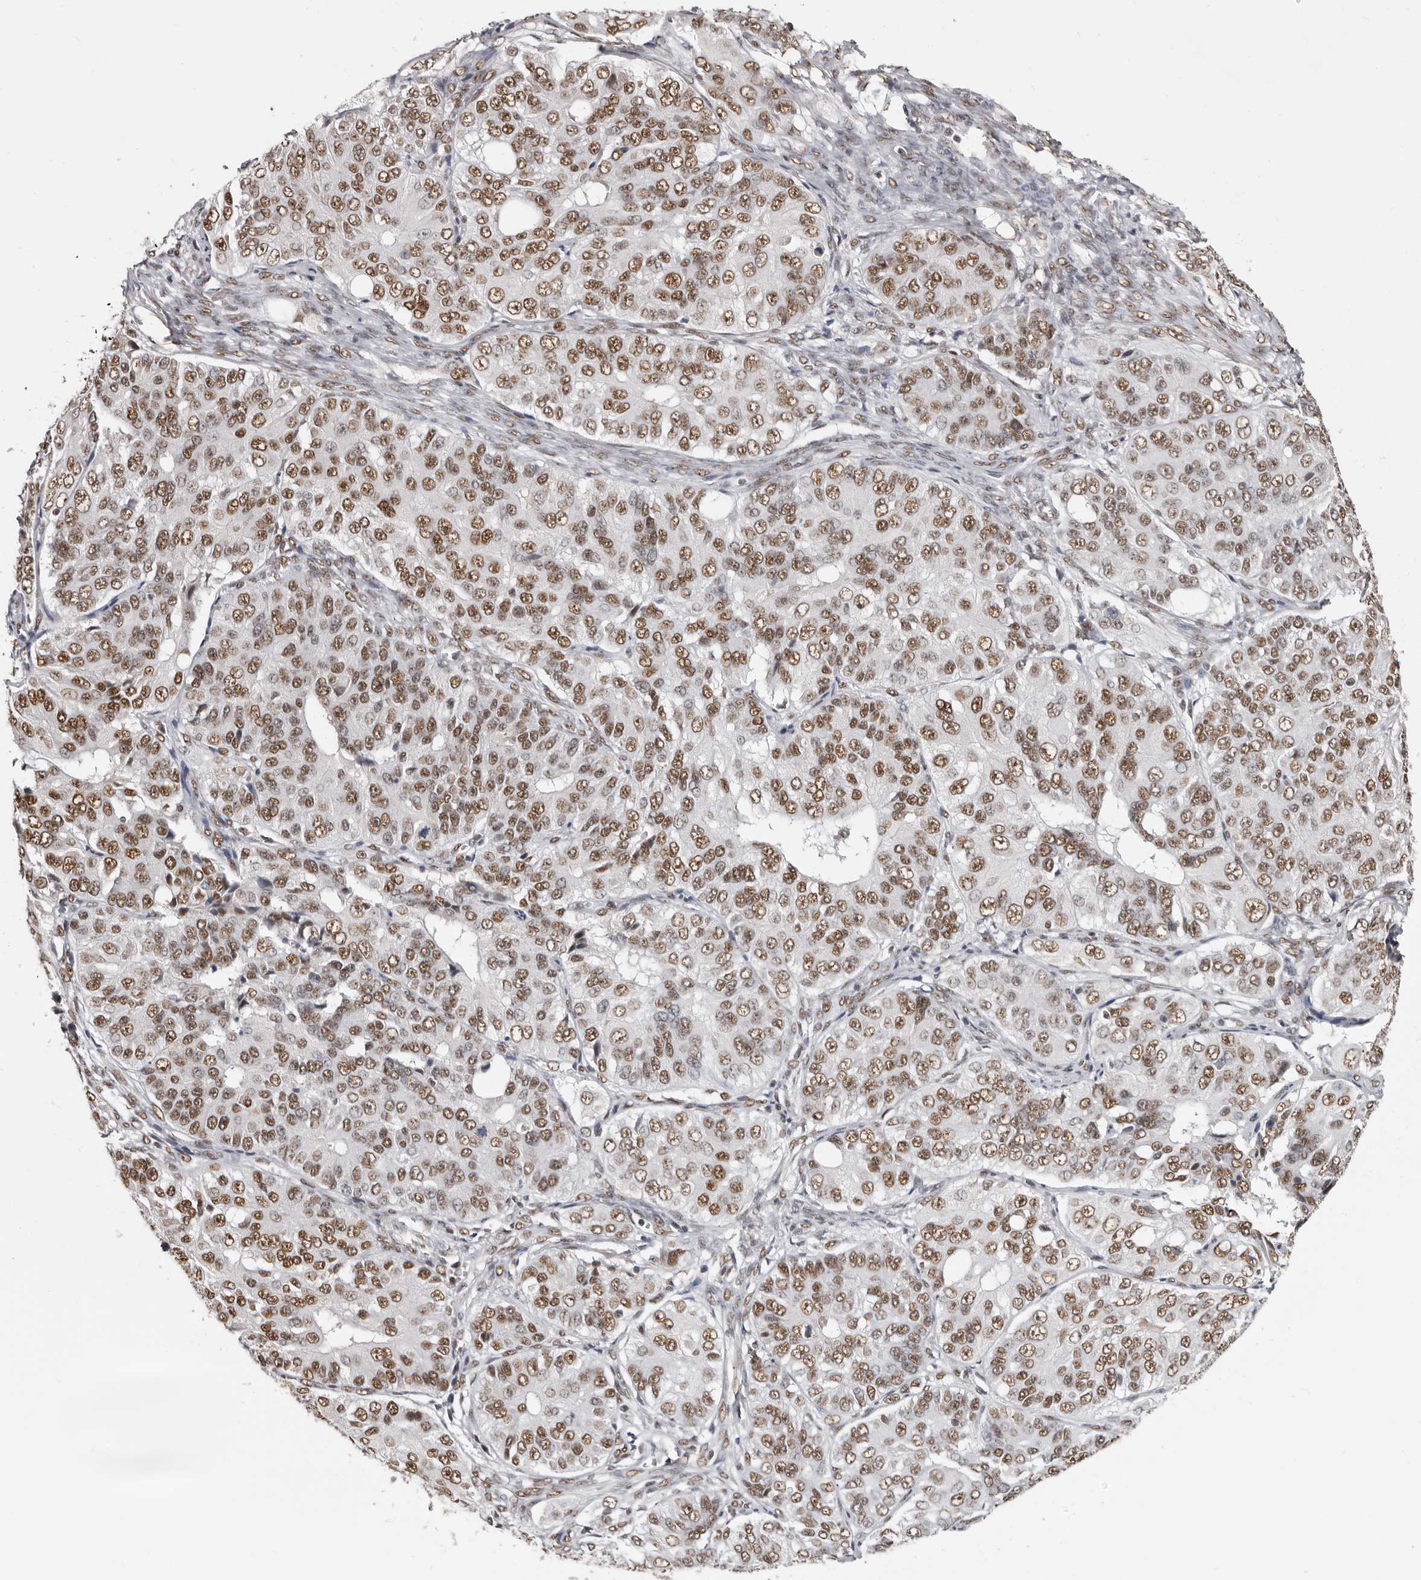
{"staining": {"intensity": "moderate", "quantity": ">75%", "location": "nuclear"}, "tissue": "ovarian cancer", "cell_type": "Tumor cells", "image_type": "cancer", "snomed": [{"axis": "morphology", "description": "Carcinoma, endometroid"}, {"axis": "topography", "description": "Ovary"}], "caption": "Immunohistochemical staining of ovarian endometroid carcinoma exhibits medium levels of moderate nuclear protein positivity in about >75% of tumor cells. Ihc stains the protein of interest in brown and the nuclei are stained blue.", "gene": "SCAF4", "patient": {"sex": "female", "age": 51}}